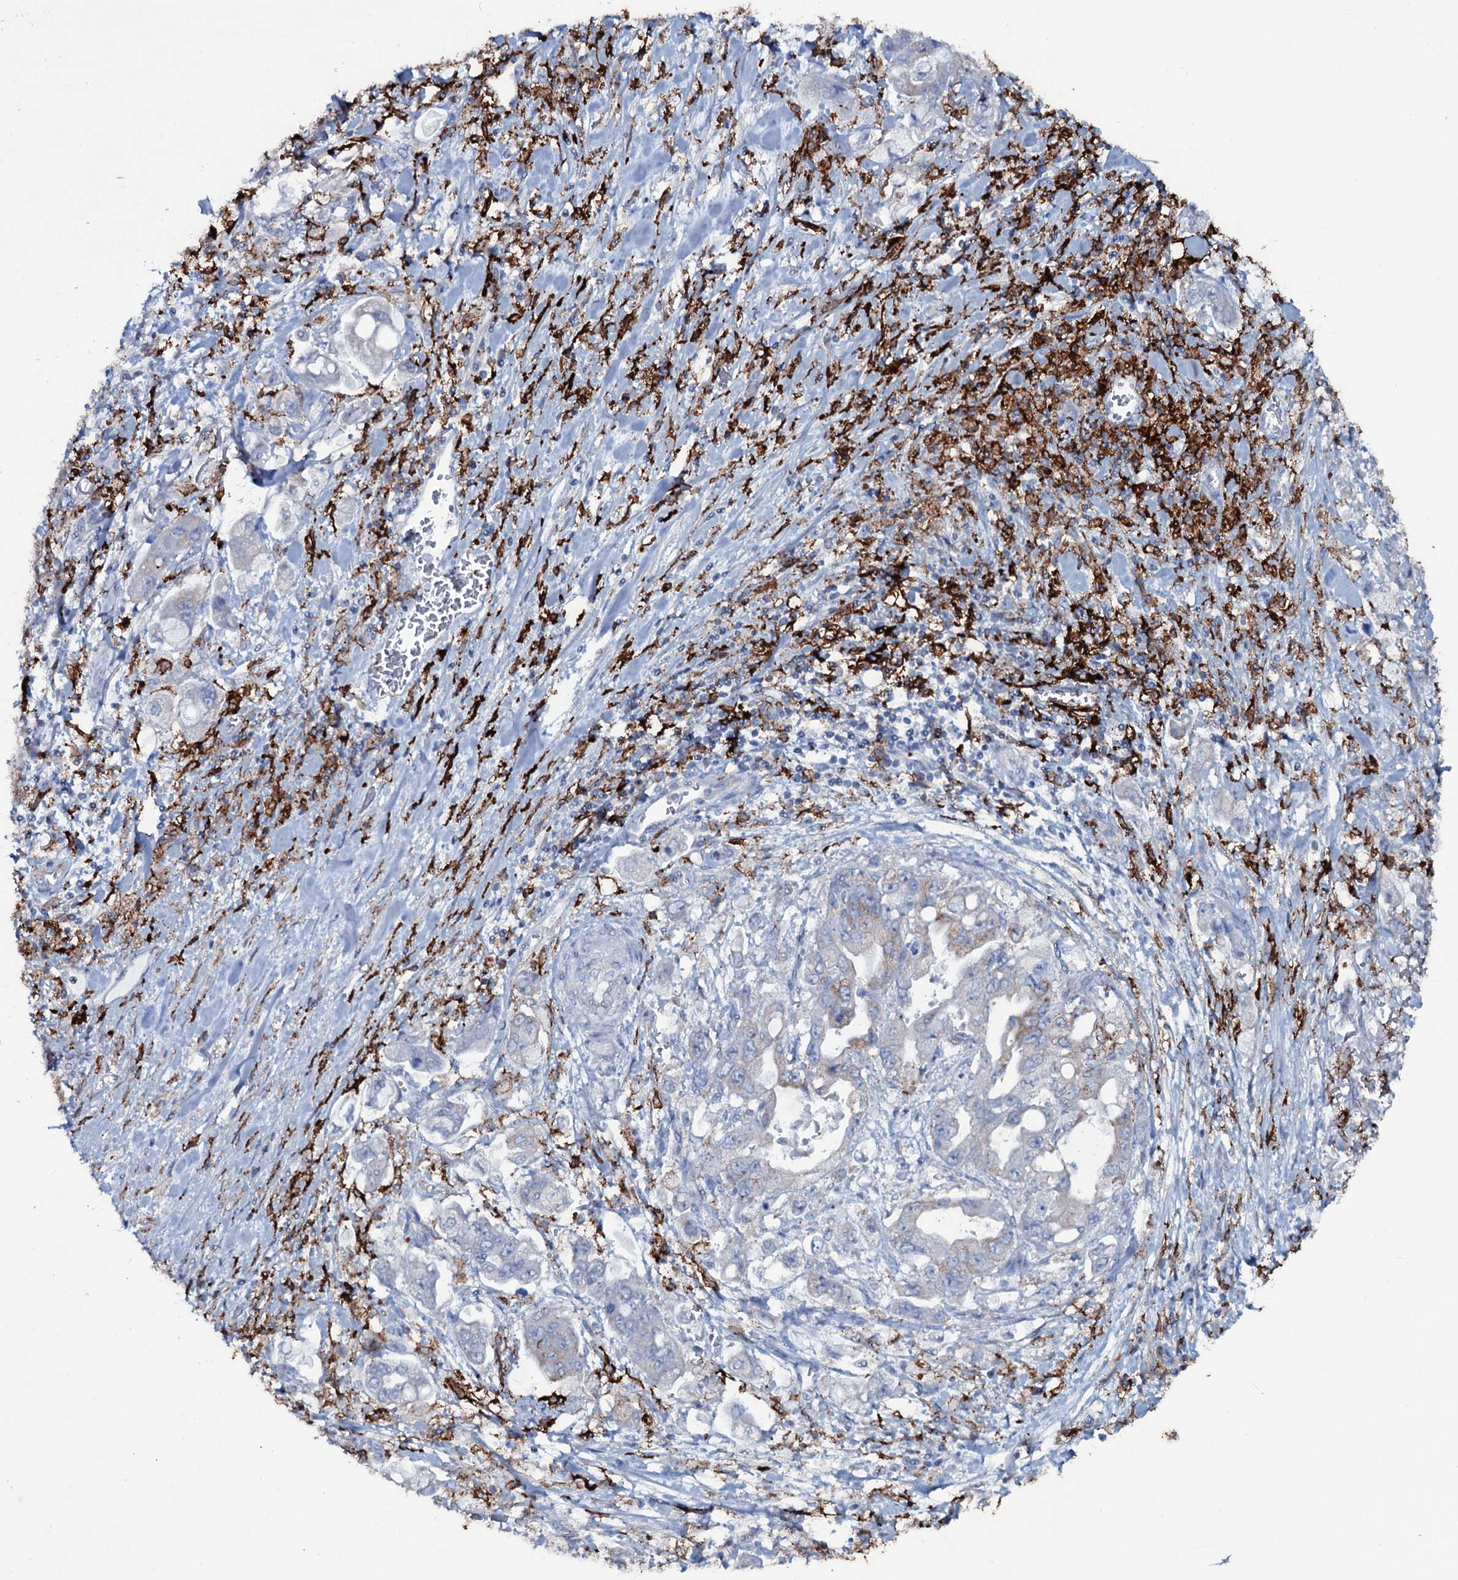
{"staining": {"intensity": "negative", "quantity": "none", "location": "none"}, "tissue": "stomach cancer", "cell_type": "Tumor cells", "image_type": "cancer", "snomed": [{"axis": "morphology", "description": "Adenocarcinoma, NOS"}, {"axis": "topography", "description": "Stomach"}], "caption": "Immunohistochemistry of human adenocarcinoma (stomach) reveals no positivity in tumor cells.", "gene": "OSBPL2", "patient": {"sex": "male", "age": 62}}